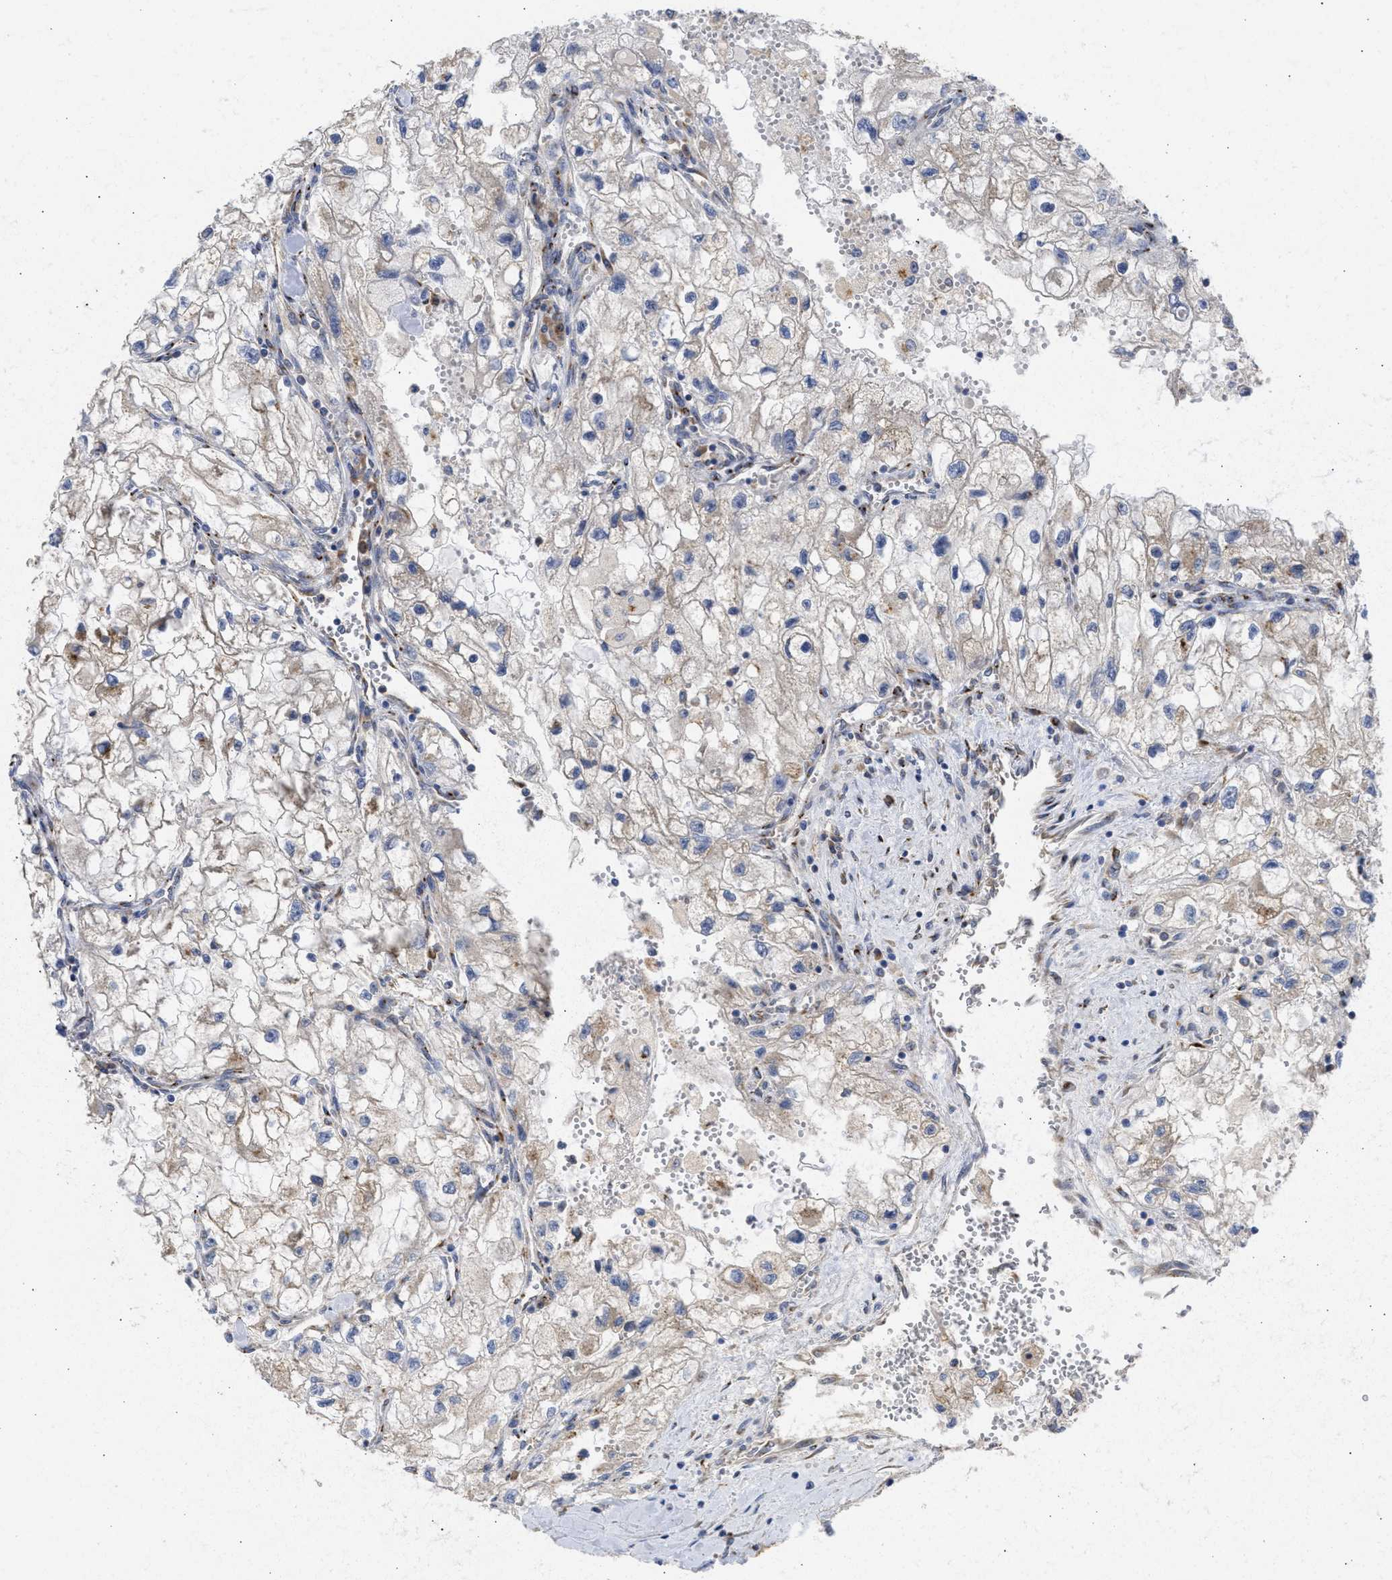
{"staining": {"intensity": "weak", "quantity": "<25%", "location": "cytoplasmic/membranous"}, "tissue": "renal cancer", "cell_type": "Tumor cells", "image_type": "cancer", "snomed": [{"axis": "morphology", "description": "Adenocarcinoma, NOS"}, {"axis": "topography", "description": "Kidney"}], "caption": "Tumor cells are negative for brown protein staining in renal cancer.", "gene": "TMED1", "patient": {"sex": "female", "age": 70}}